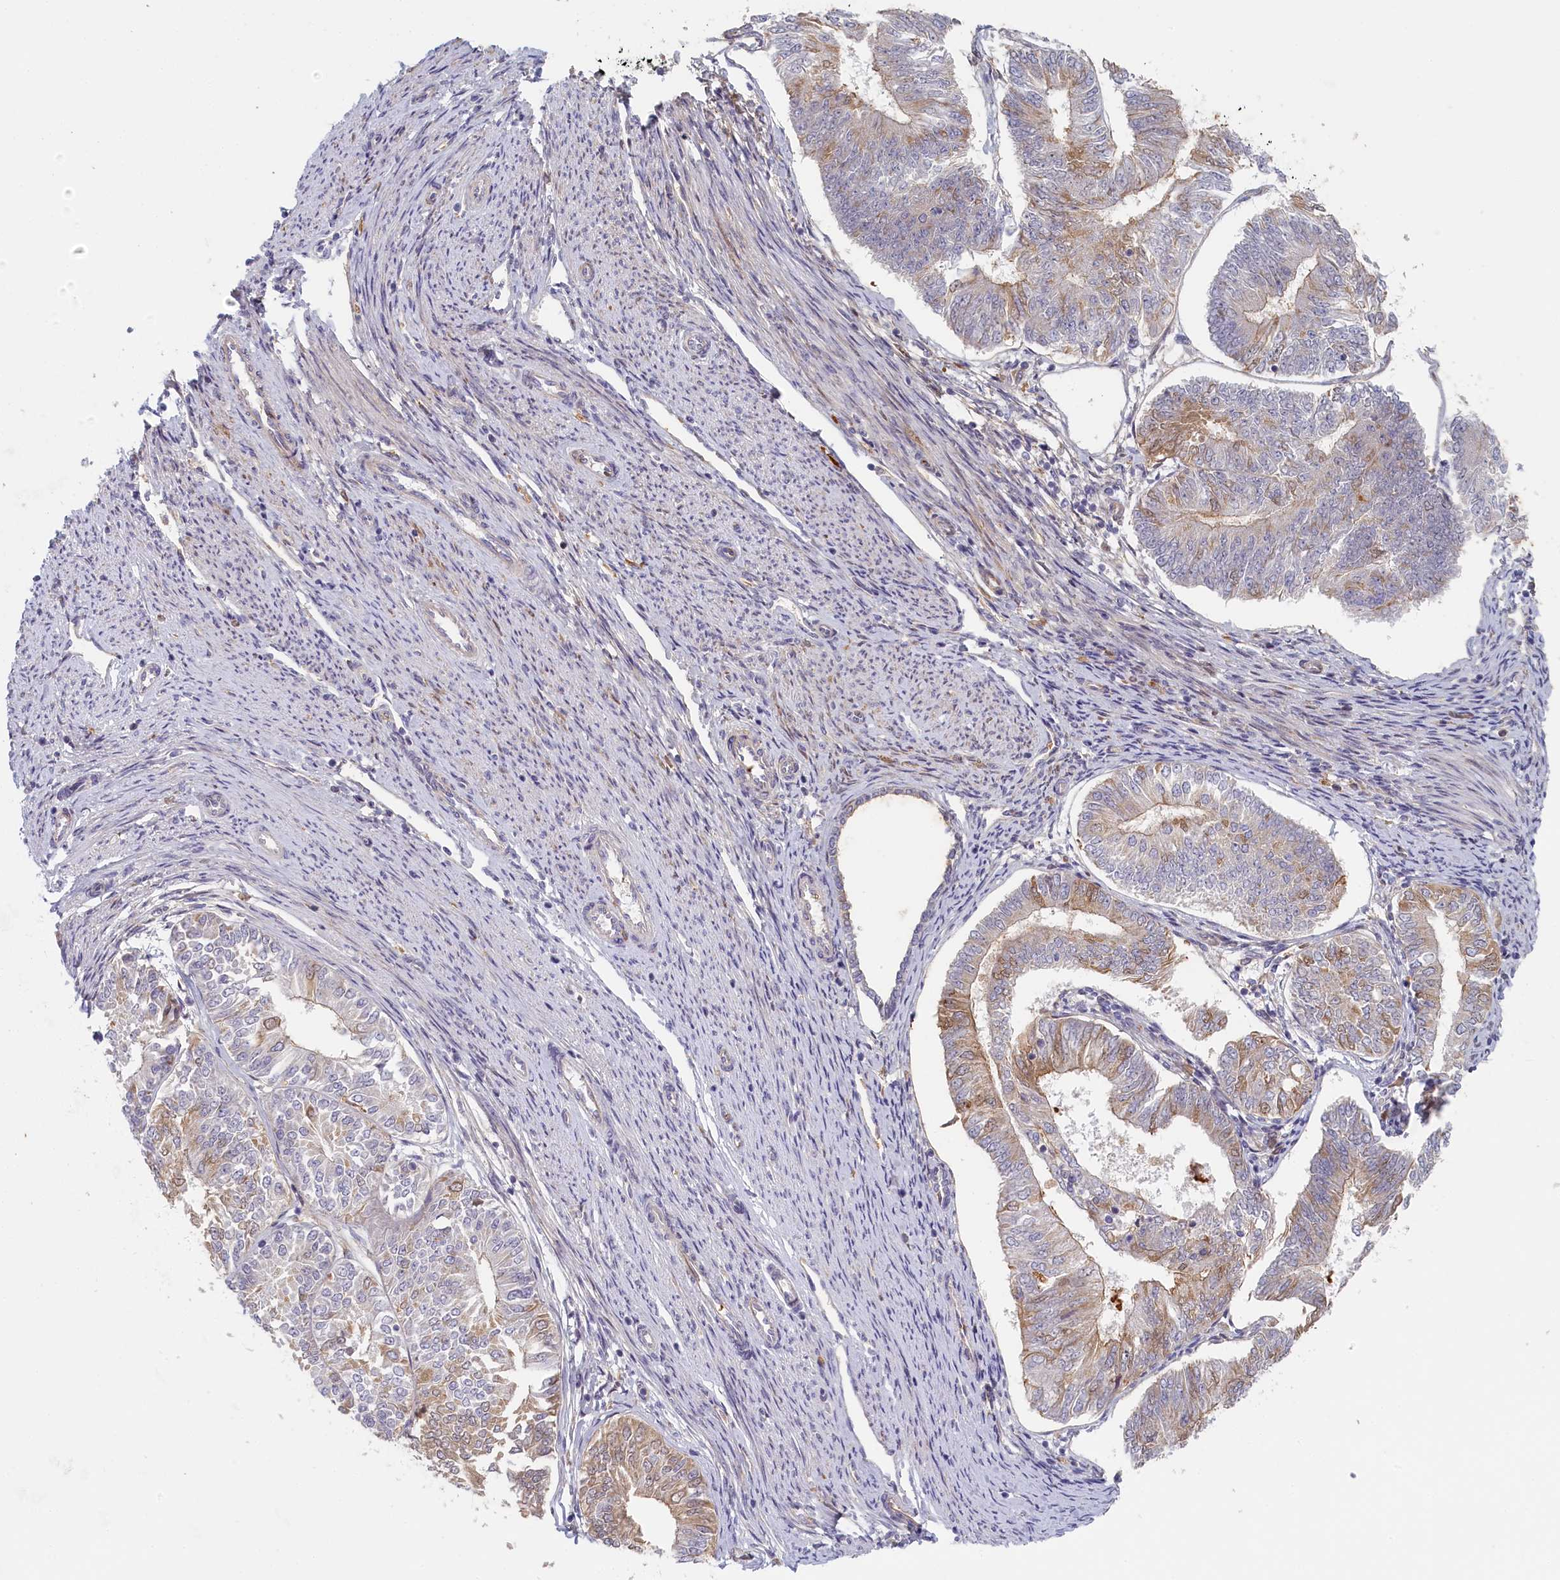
{"staining": {"intensity": "weak", "quantity": "25%-75%", "location": "cytoplasmic/membranous"}, "tissue": "endometrial cancer", "cell_type": "Tumor cells", "image_type": "cancer", "snomed": [{"axis": "morphology", "description": "Adenocarcinoma, NOS"}, {"axis": "topography", "description": "Endometrium"}], "caption": "A high-resolution image shows immunohistochemistry (IHC) staining of endometrial adenocarcinoma, which reveals weak cytoplasmic/membranous positivity in approximately 25%-75% of tumor cells. (IHC, brightfield microscopy, high magnification).", "gene": "STX16", "patient": {"sex": "female", "age": 58}}